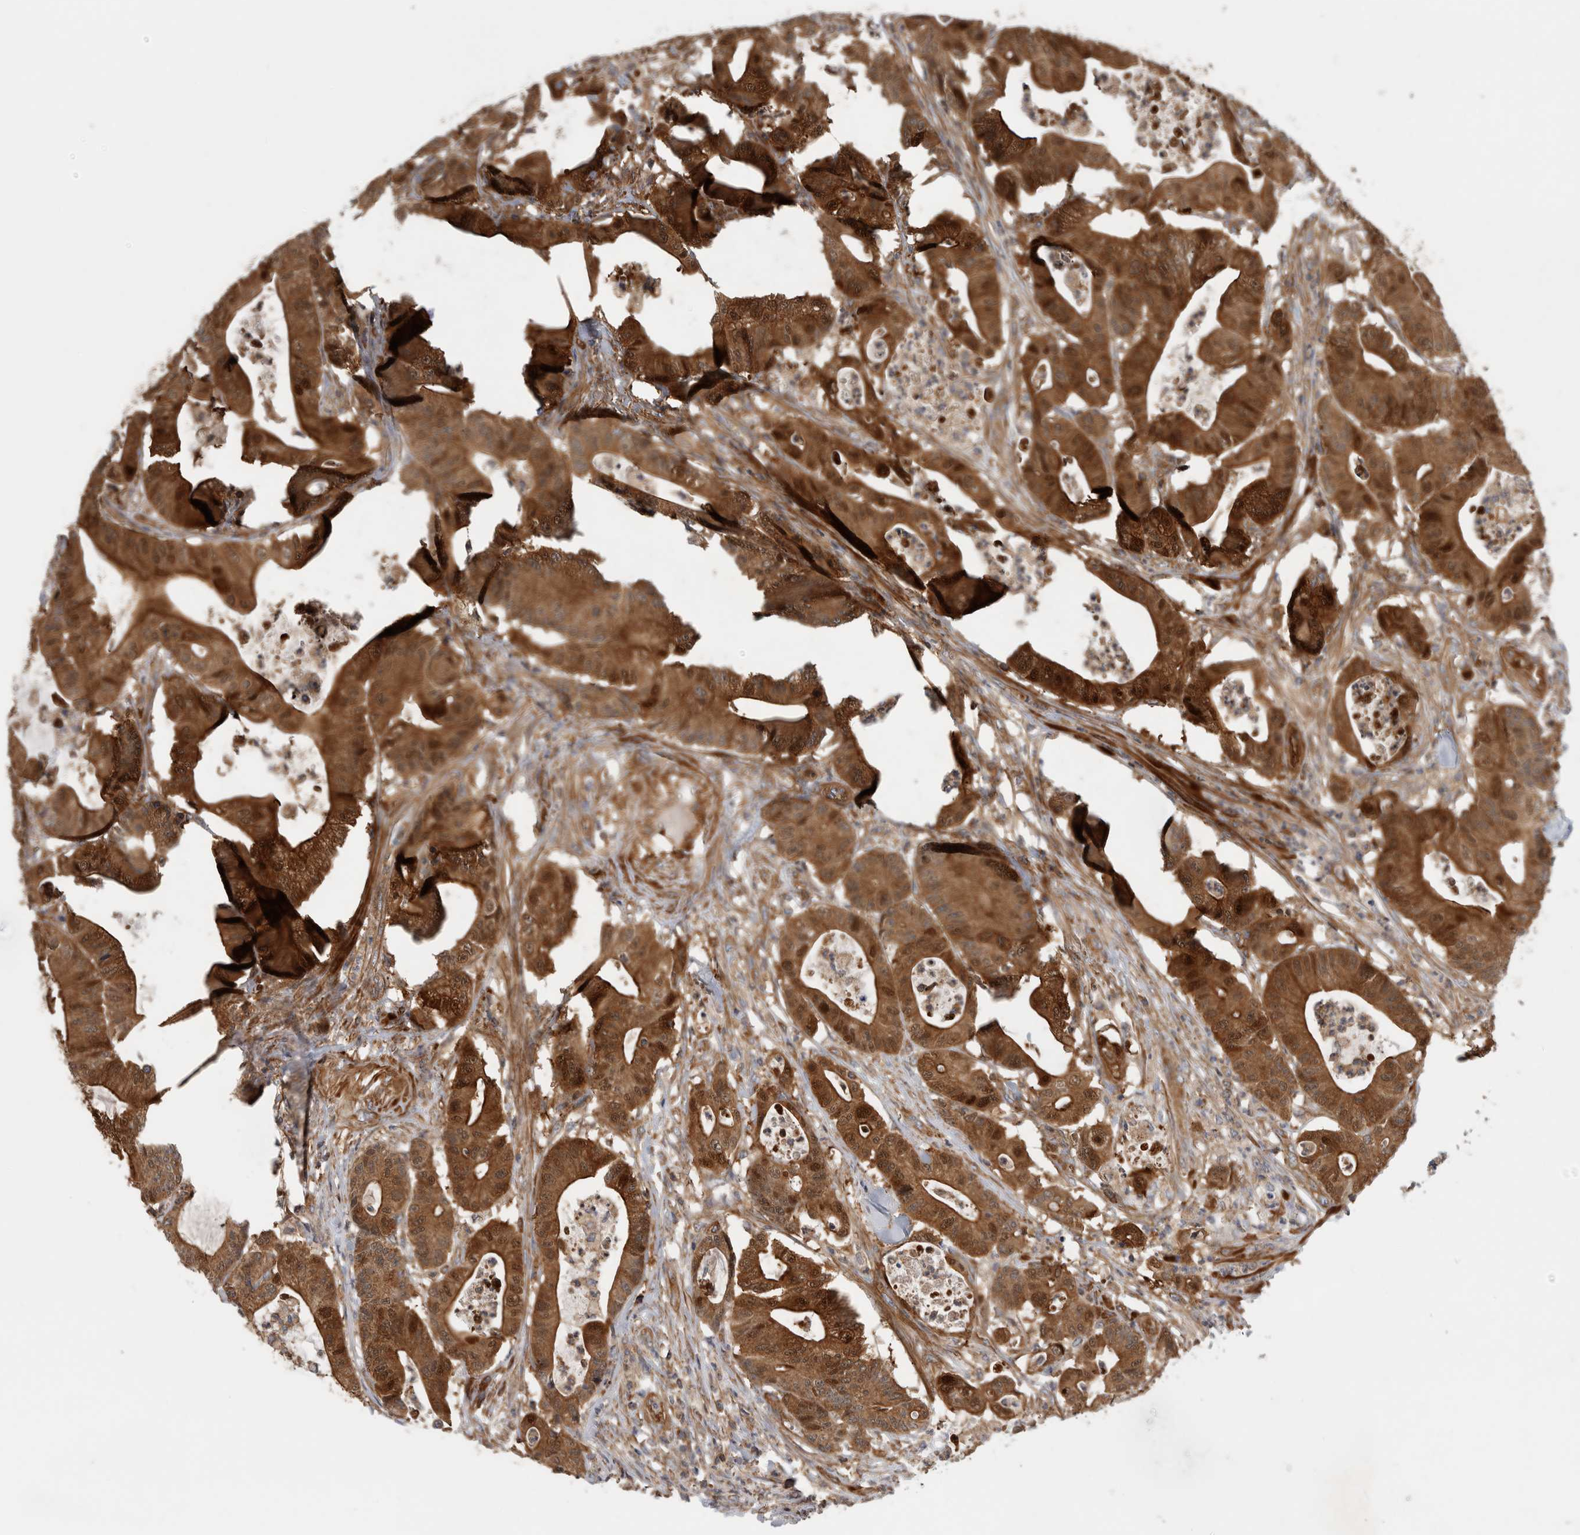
{"staining": {"intensity": "strong", "quantity": ">75%", "location": "cytoplasmic/membranous"}, "tissue": "colorectal cancer", "cell_type": "Tumor cells", "image_type": "cancer", "snomed": [{"axis": "morphology", "description": "Adenocarcinoma, NOS"}, {"axis": "topography", "description": "Colon"}], "caption": "Colorectal cancer (adenocarcinoma) was stained to show a protein in brown. There is high levels of strong cytoplasmic/membranous positivity in approximately >75% of tumor cells. (DAB IHC with brightfield microscopy, high magnification).", "gene": "SFXN2", "patient": {"sex": "female", "age": 84}}